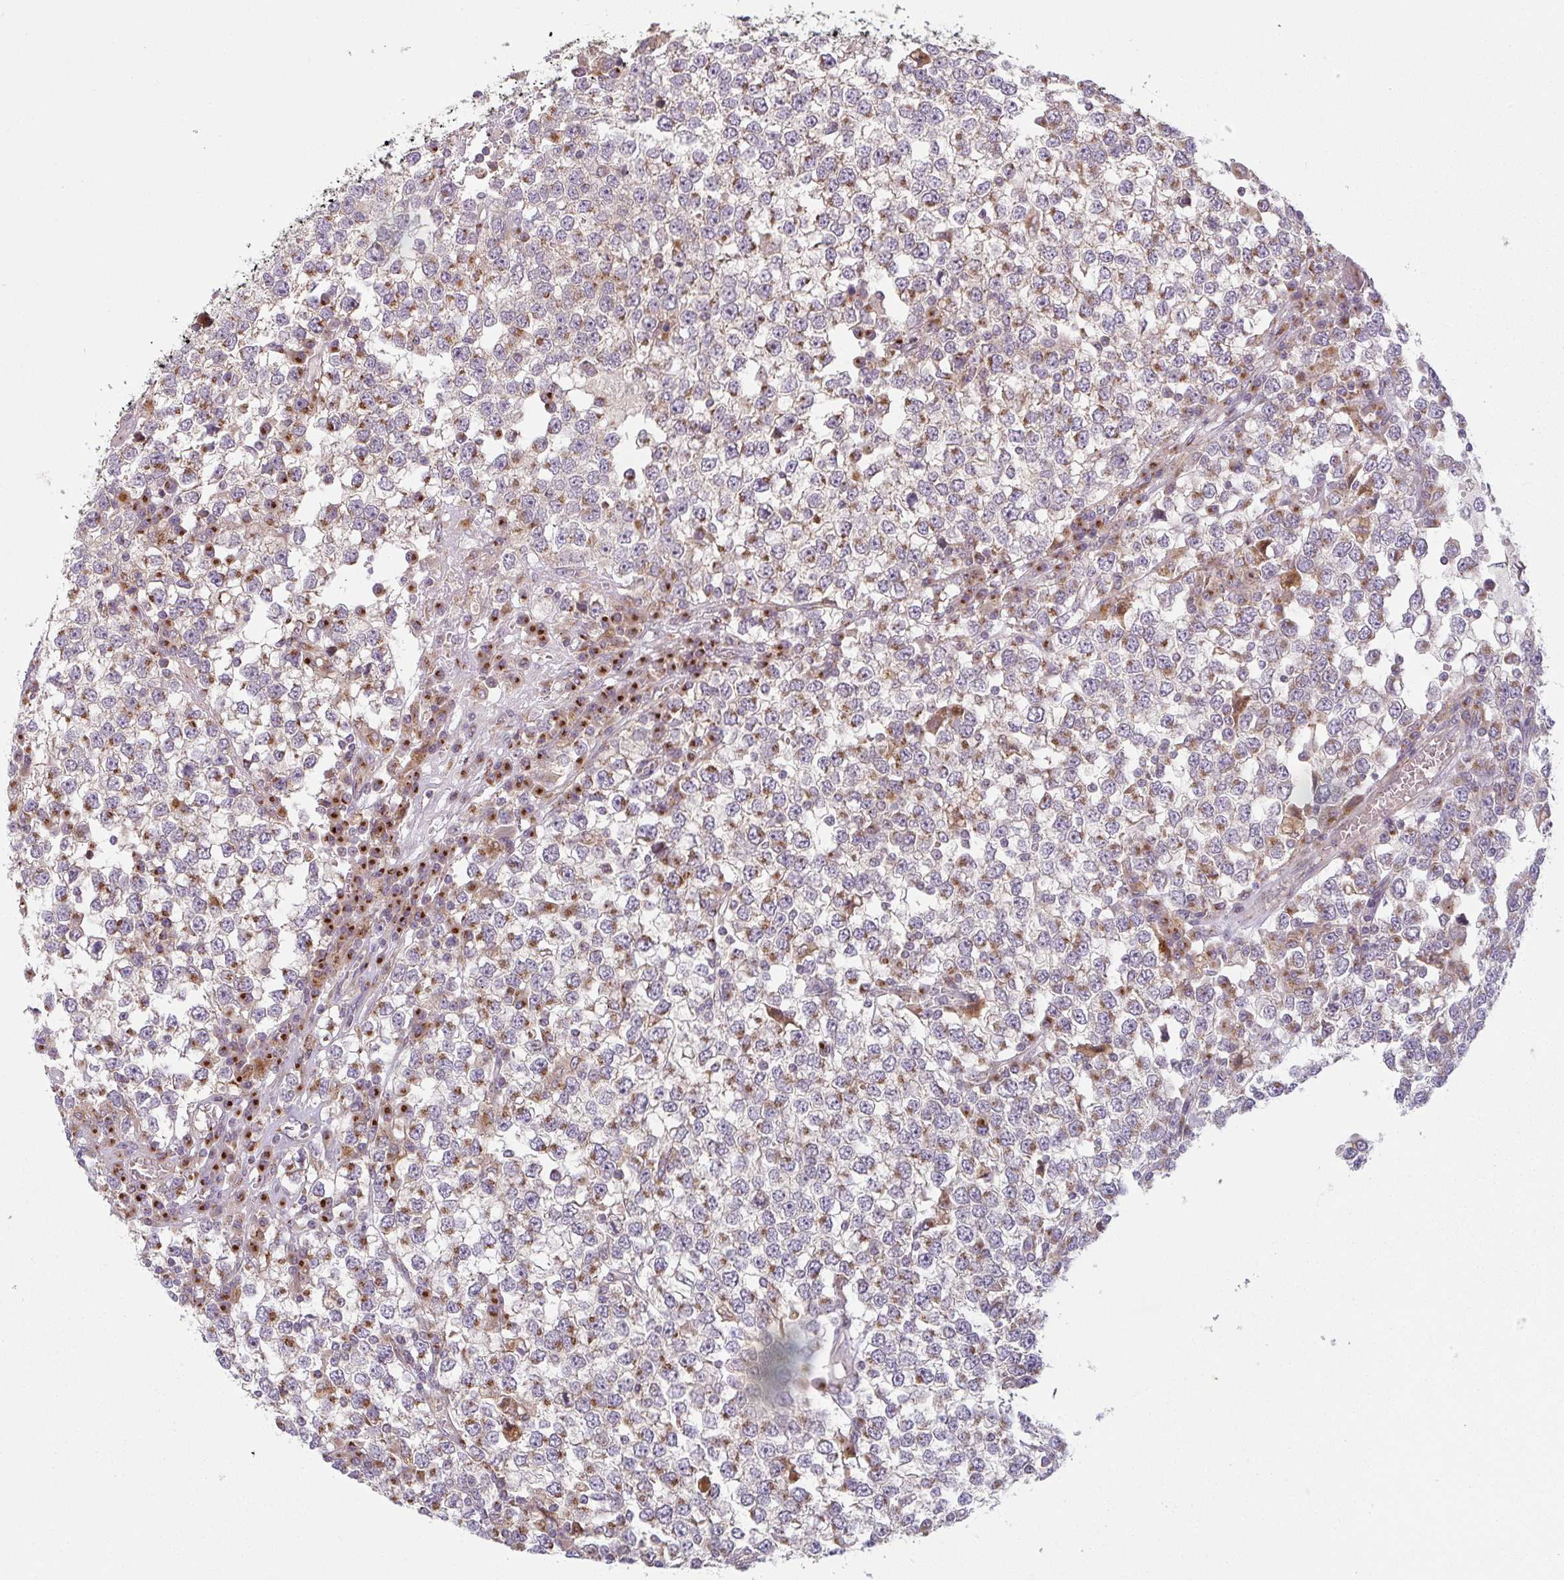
{"staining": {"intensity": "moderate", "quantity": "25%-75%", "location": "cytoplasmic/membranous"}, "tissue": "testis cancer", "cell_type": "Tumor cells", "image_type": "cancer", "snomed": [{"axis": "morphology", "description": "Seminoma, NOS"}, {"axis": "topography", "description": "Testis"}], "caption": "A medium amount of moderate cytoplasmic/membranous expression is appreciated in about 25%-75% of tumor cells in testis seminoma tissue.", "gene": "GVQW3", "patient": {"sex": "male", "age": 65}}